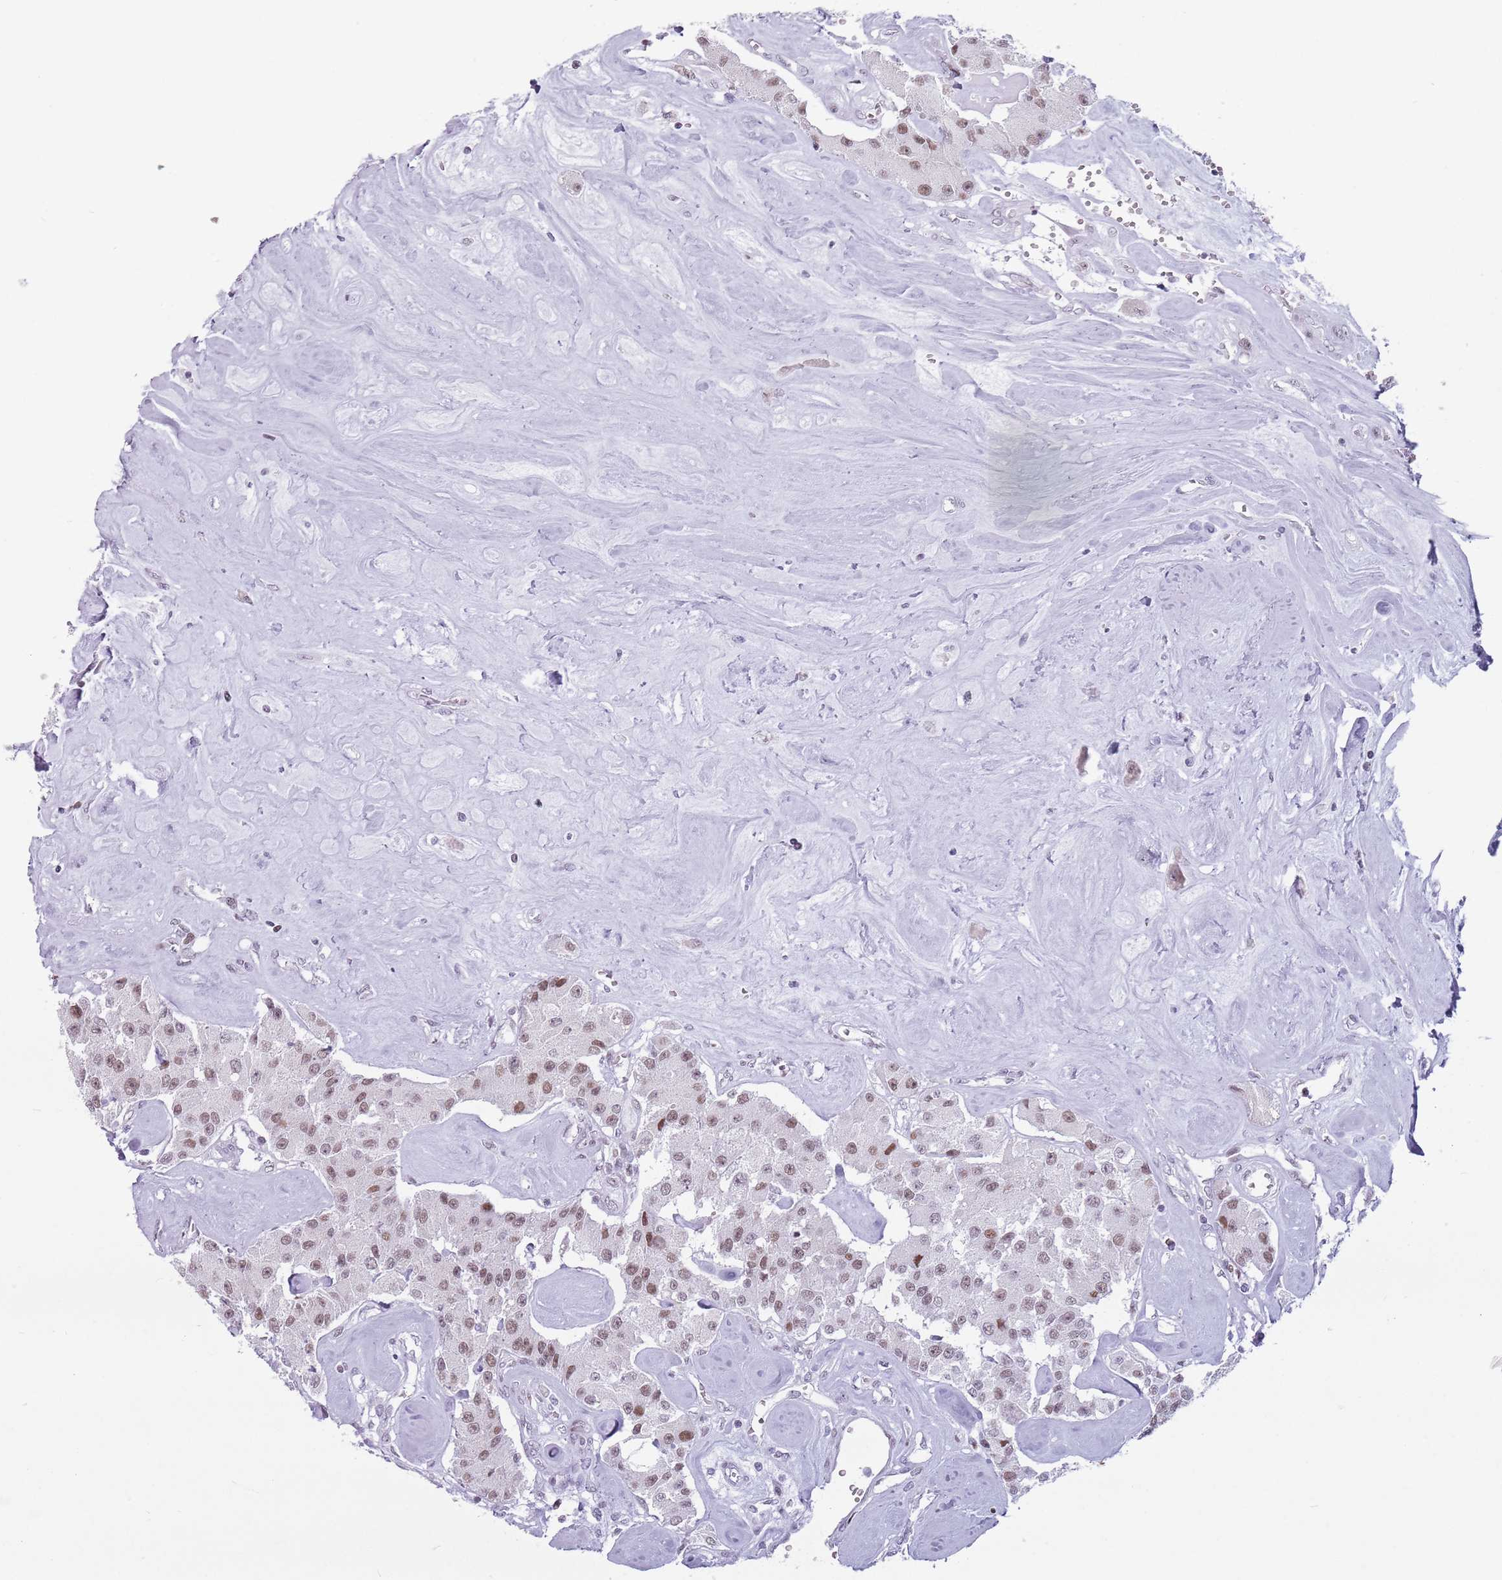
{"staining": {"intensity": "moderate", "quantity": ">75%", "location": "nuclear"}, "tissue": "carcinoid", "cell_type": "Tumor cells", "image_type": "cancer", "snomed": [{"axis": "morphology", "description": "Carcinoid, malignant, NOS"}, {"axis": "topography", "description": "Pancreas"}], "caption": "DAB (3,3'-diaminobenzidine) immunohistochemical staining of human carcinoid (malignant) shows moderate nuclear protein staining in approximately >75% of tumor cells.", "gene": "FAM104B", "patient": {"sex": "male", "age": 41}}